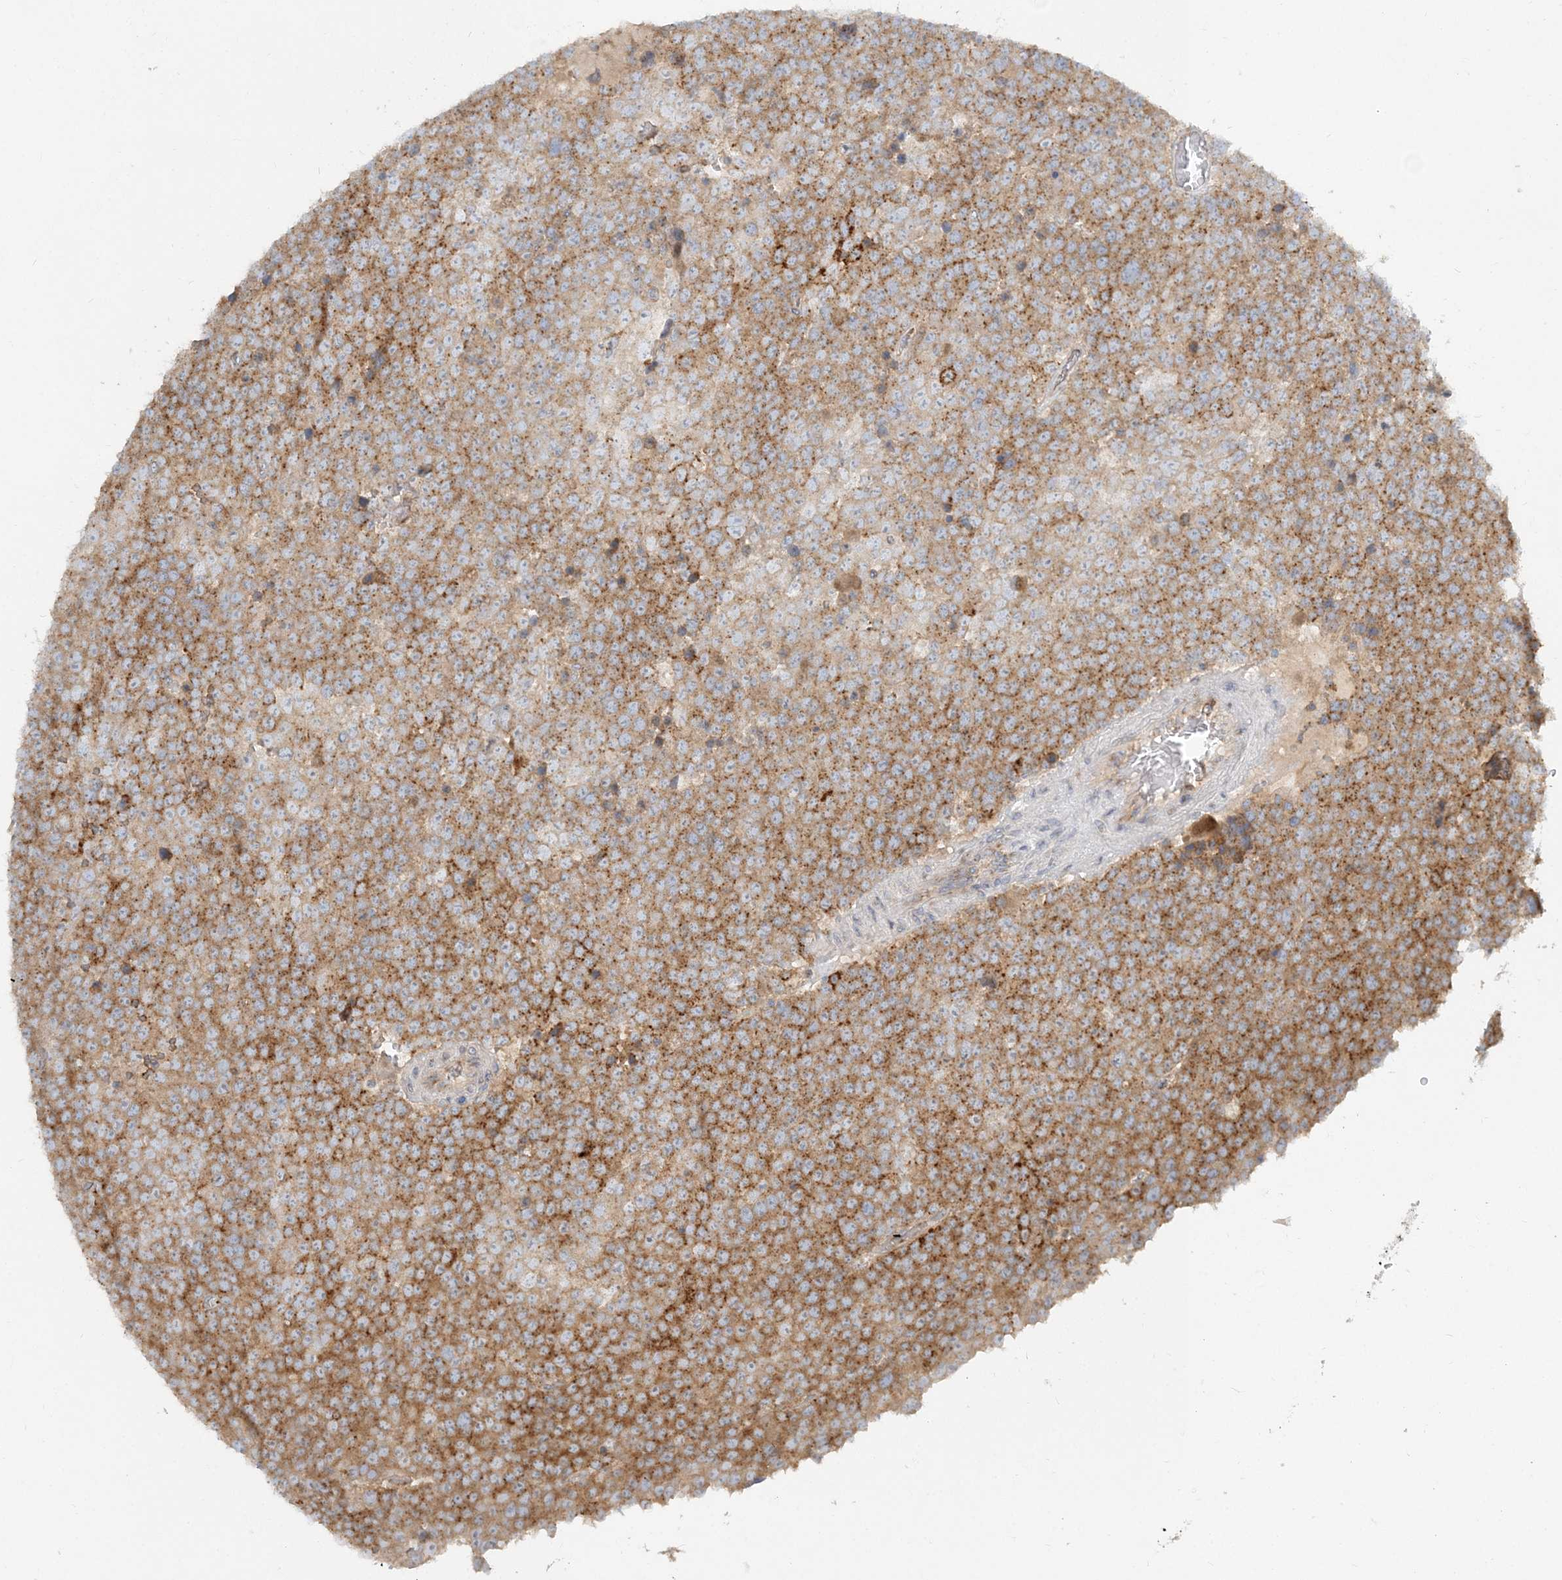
{"staining": {"intensity": "moderate", "quantity": ">75%", "location": "cytoplasmic/membranous"}, "tissue": "testis cancer", "cell_type": "Tumor cells", "image_type": "cancer", "snomed": [{"axis": "morphology", "description": "Seminoma, NOS"}, {"axis": "topography", "description": "Testis"}], "caption": "Immunohistochemical staining of testis cancer exhibits moderate cytoplasmic/membranous protein positivity in approximately >75% of tumor cells.", "gene": "AP1AR", "patient": {"sex": "male", "age": 71}}